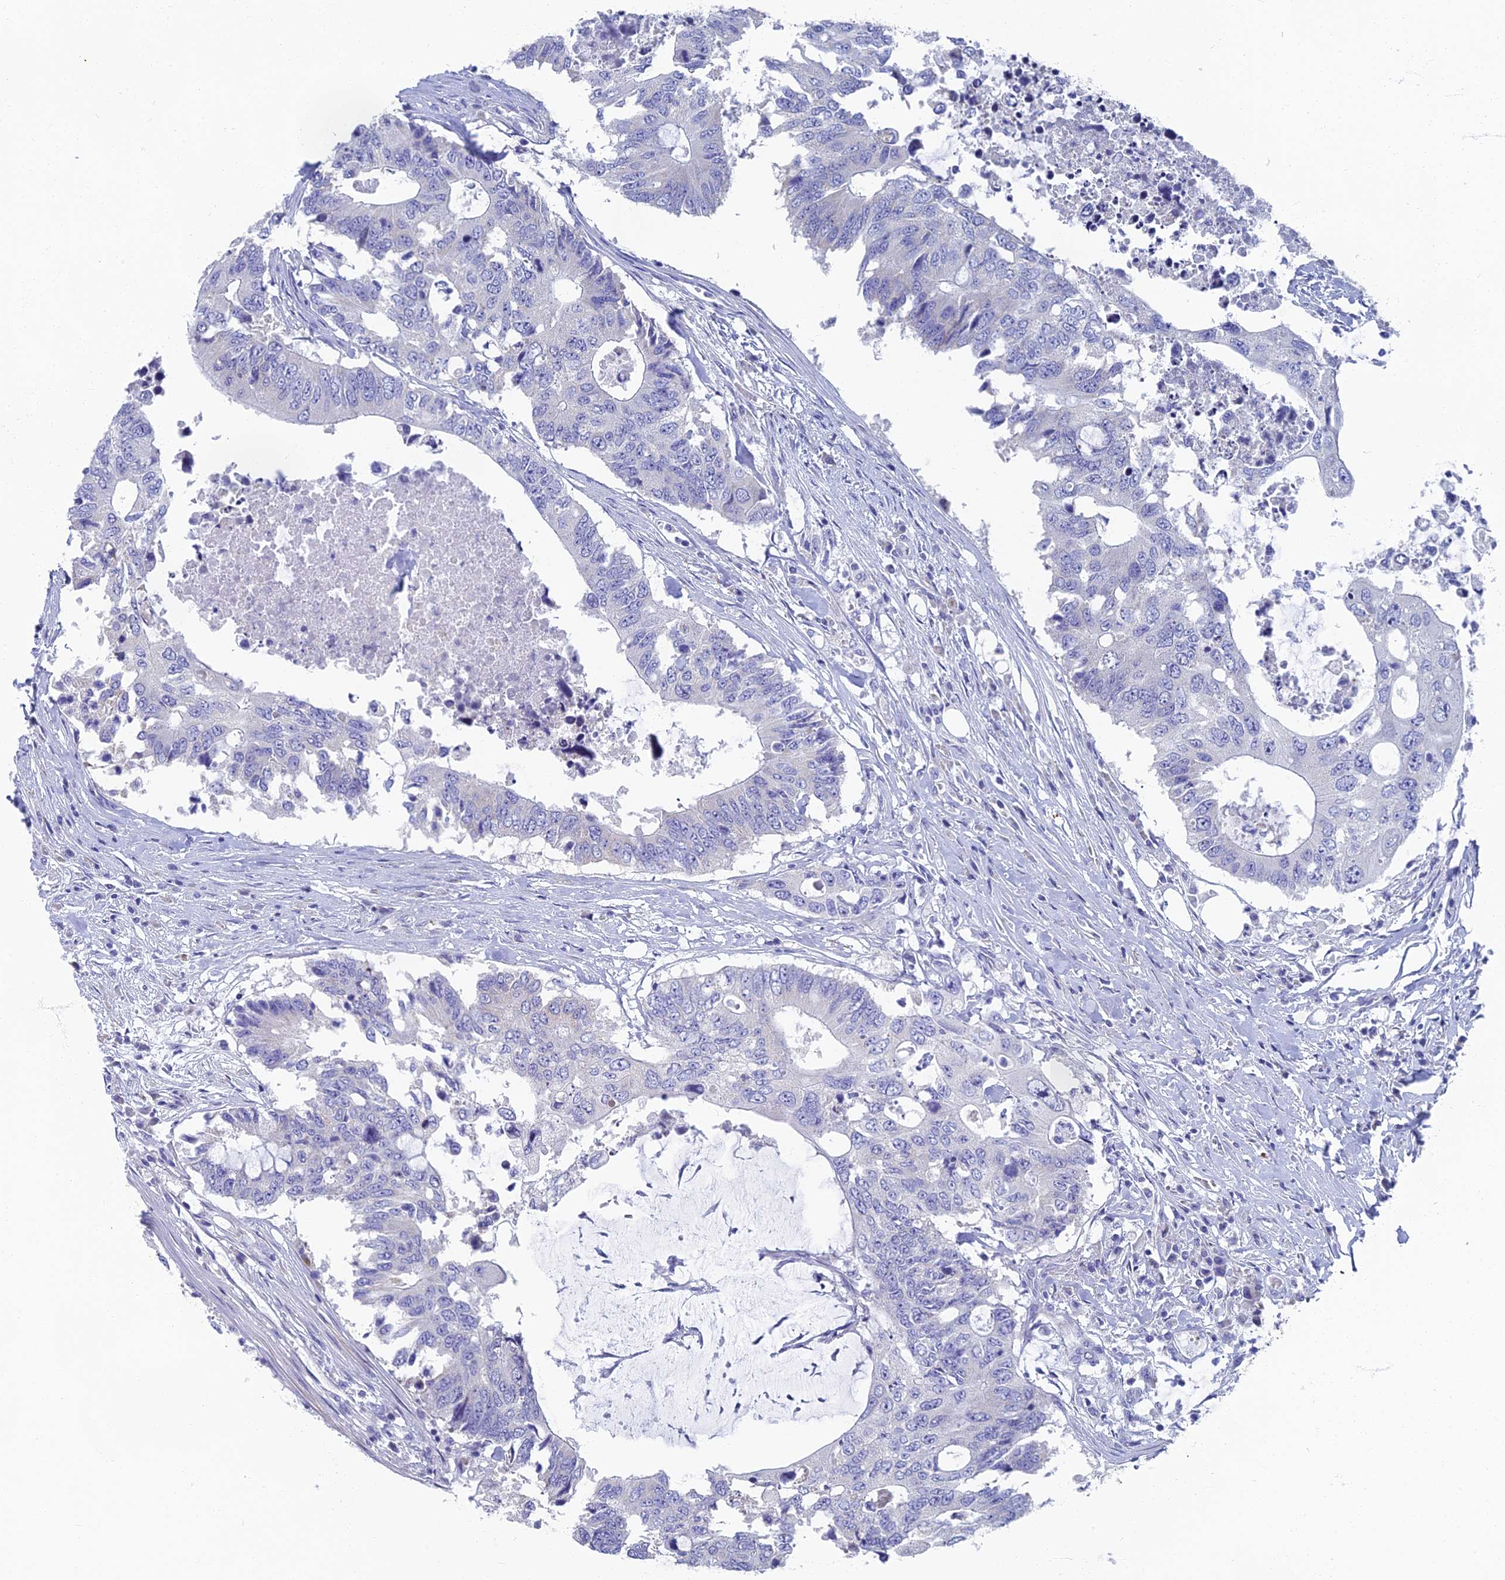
{"staining": {"intensity": "negative", "quantity": "none", "location": "none"}, "tissue": "colorectal cancer", "cell_type": "Tumor cells", "image_type": "cancer", "snomed": [{"axis": "morphology", "description": "Adenocarcinoma, NOS"}, {"axis": "topography", "description": "Colon"}], "caption": "Immunohistochemical staining of colorectal cancer (adenocarcinoma) exhibits no significant positivity in tumor cells.", "gene": "SPIN4", "patient": {"sex": "male", "age": 71}}